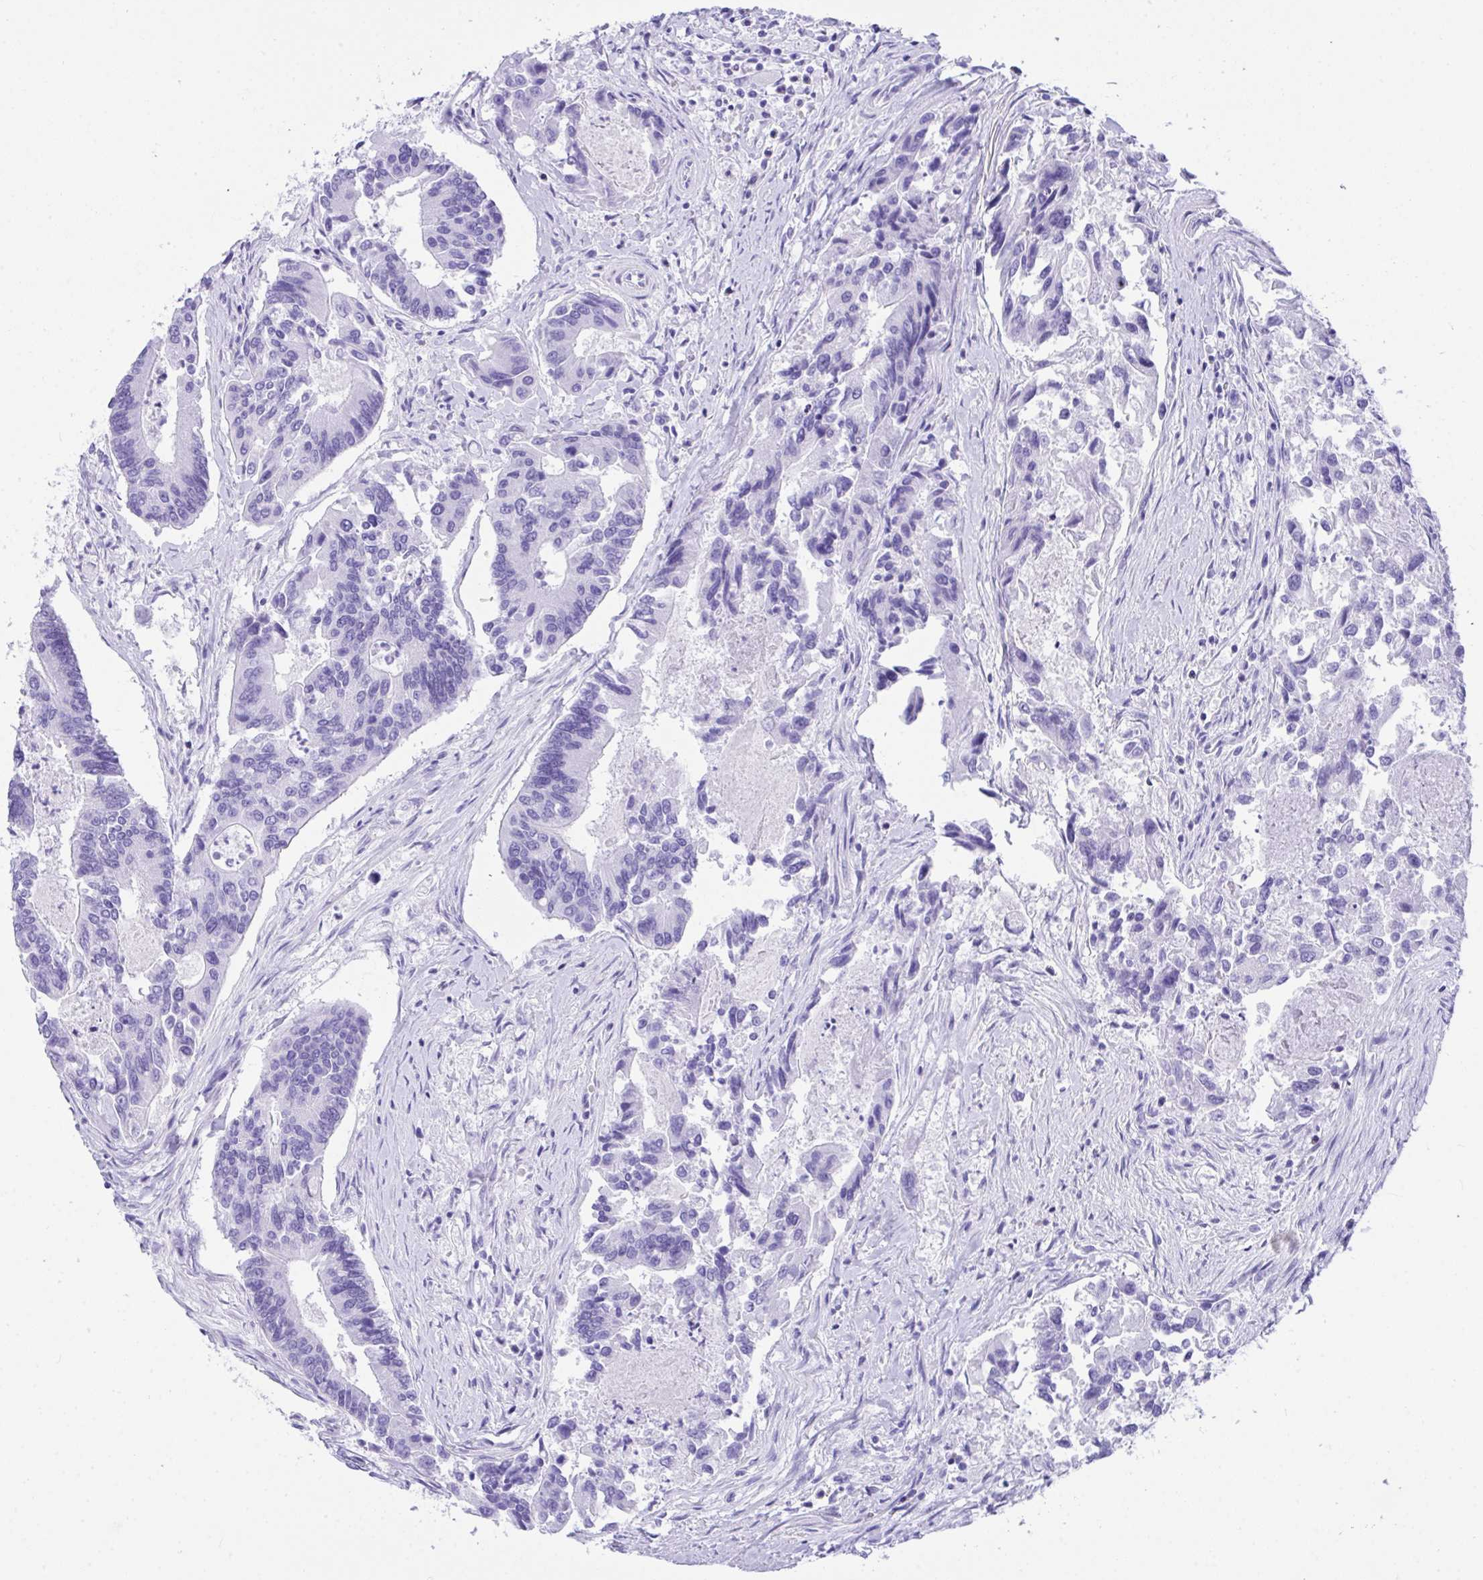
{"staining": {"intensity": "negative", "quantity": "none", "location": "none"}, "tissue": "colorectal cancer", "cell_type": "Tumor cells", "image_type": "cancer", "snomed": [{"axis": "morphology", "description": "Adenocarcinoma, NOS"}, {"axis": "topography", "description": "Colon"}], "caption": "High magnification brightfield microscopy of colorectal cancer stained with DAB (3,3'-diaminobenzidine) (brown) and counterstained with hematoxylin (blue): tumor cells show no significant positivity.", "gene": "BEST4", "patient": {"sex": "female", "age": 67}}